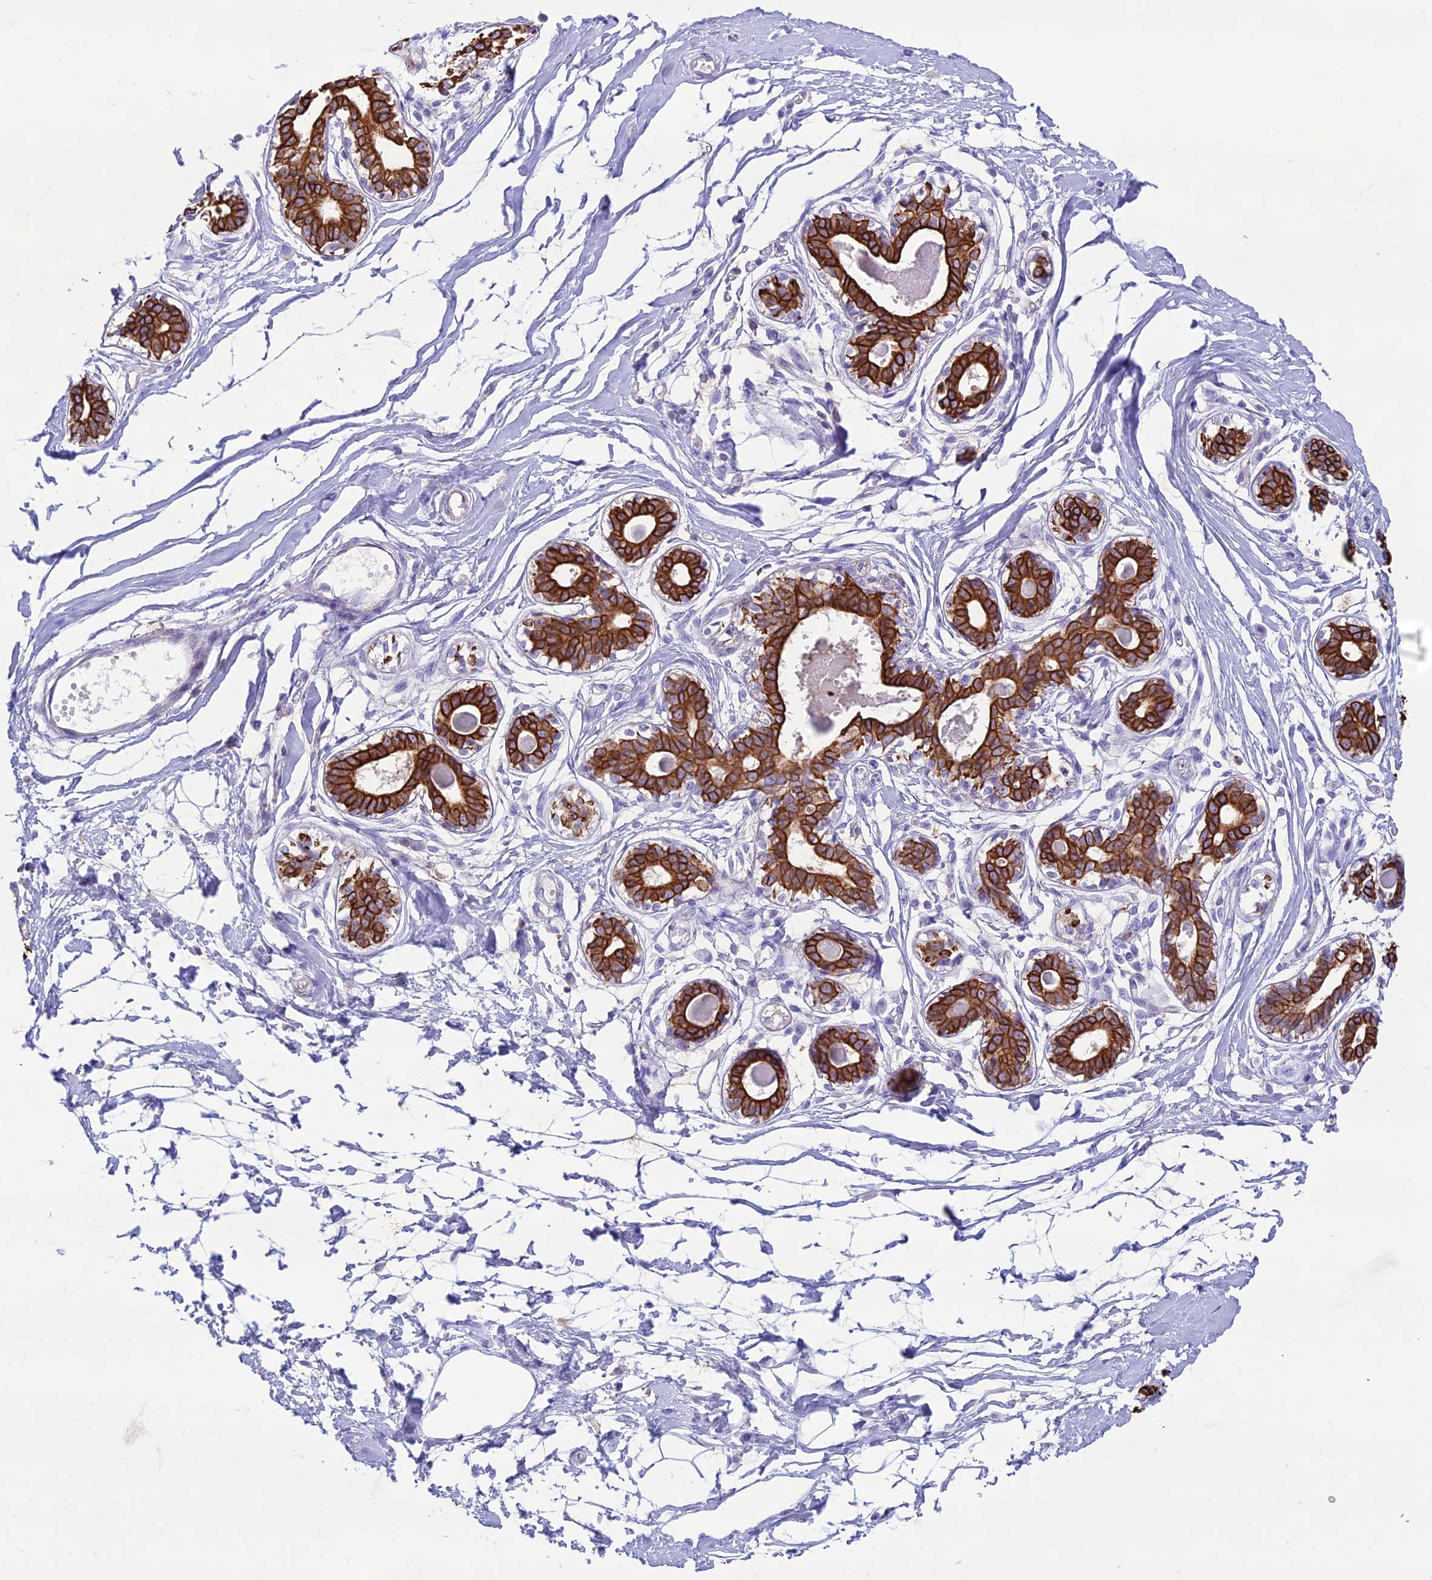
{"staining": {"intensity": "negative", "quantity": "none", "location": "none"}, "tissue": "breast", "cell_type": "Adipocytes", "image_type": "normal", "snomed": [{"axis": "morphology", "description": "Normal tissue, NOS"}, {"axis": "topography", "description": "Breast"}], "caption": "Immunohistochemical staining of benign human breast demonstrates no significant staining in adipocytes.", "gene": "CDAN1", "patient": {"sex": "female", "age": 45}}